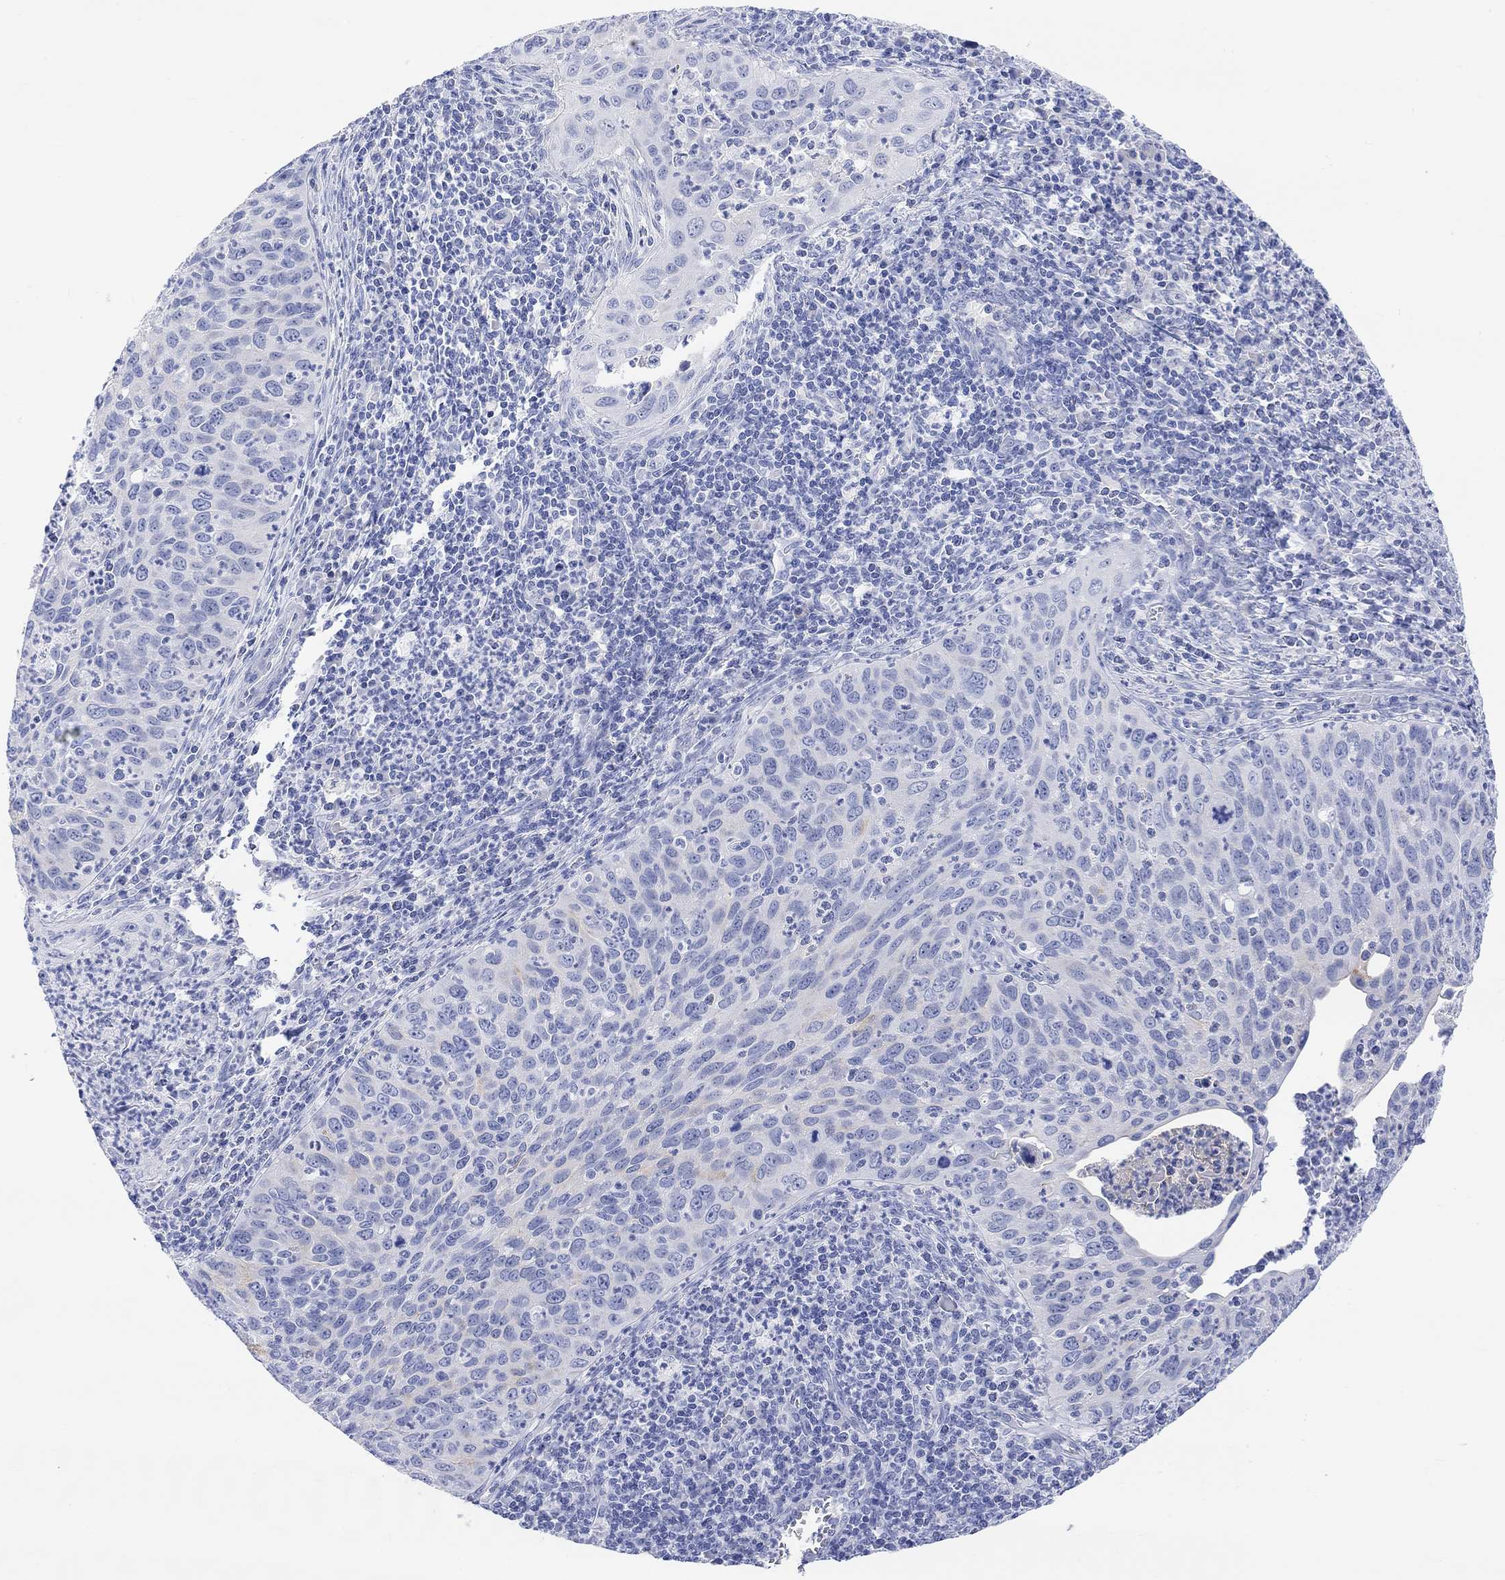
{"staining": {"intensity": "negative", "quantity": "none", "location": "none"}, "tissue": "cervical cancer", "cell_type": "Tumor cells", "image_type": "cancer", "snomed": [{"axis": "morphology", "description": "Squamous cell carcinoma, NOS"}, {"axis": "topography", "description": "Cervix"}], "caption": "Immunohistochemical staining of human cervical squamous cell carcinoma displays no significant expression in tumor cells. Nuclei are stained in blue.", "gene": "XIRP2", "patient": {"sex": "female", "age": 26}}